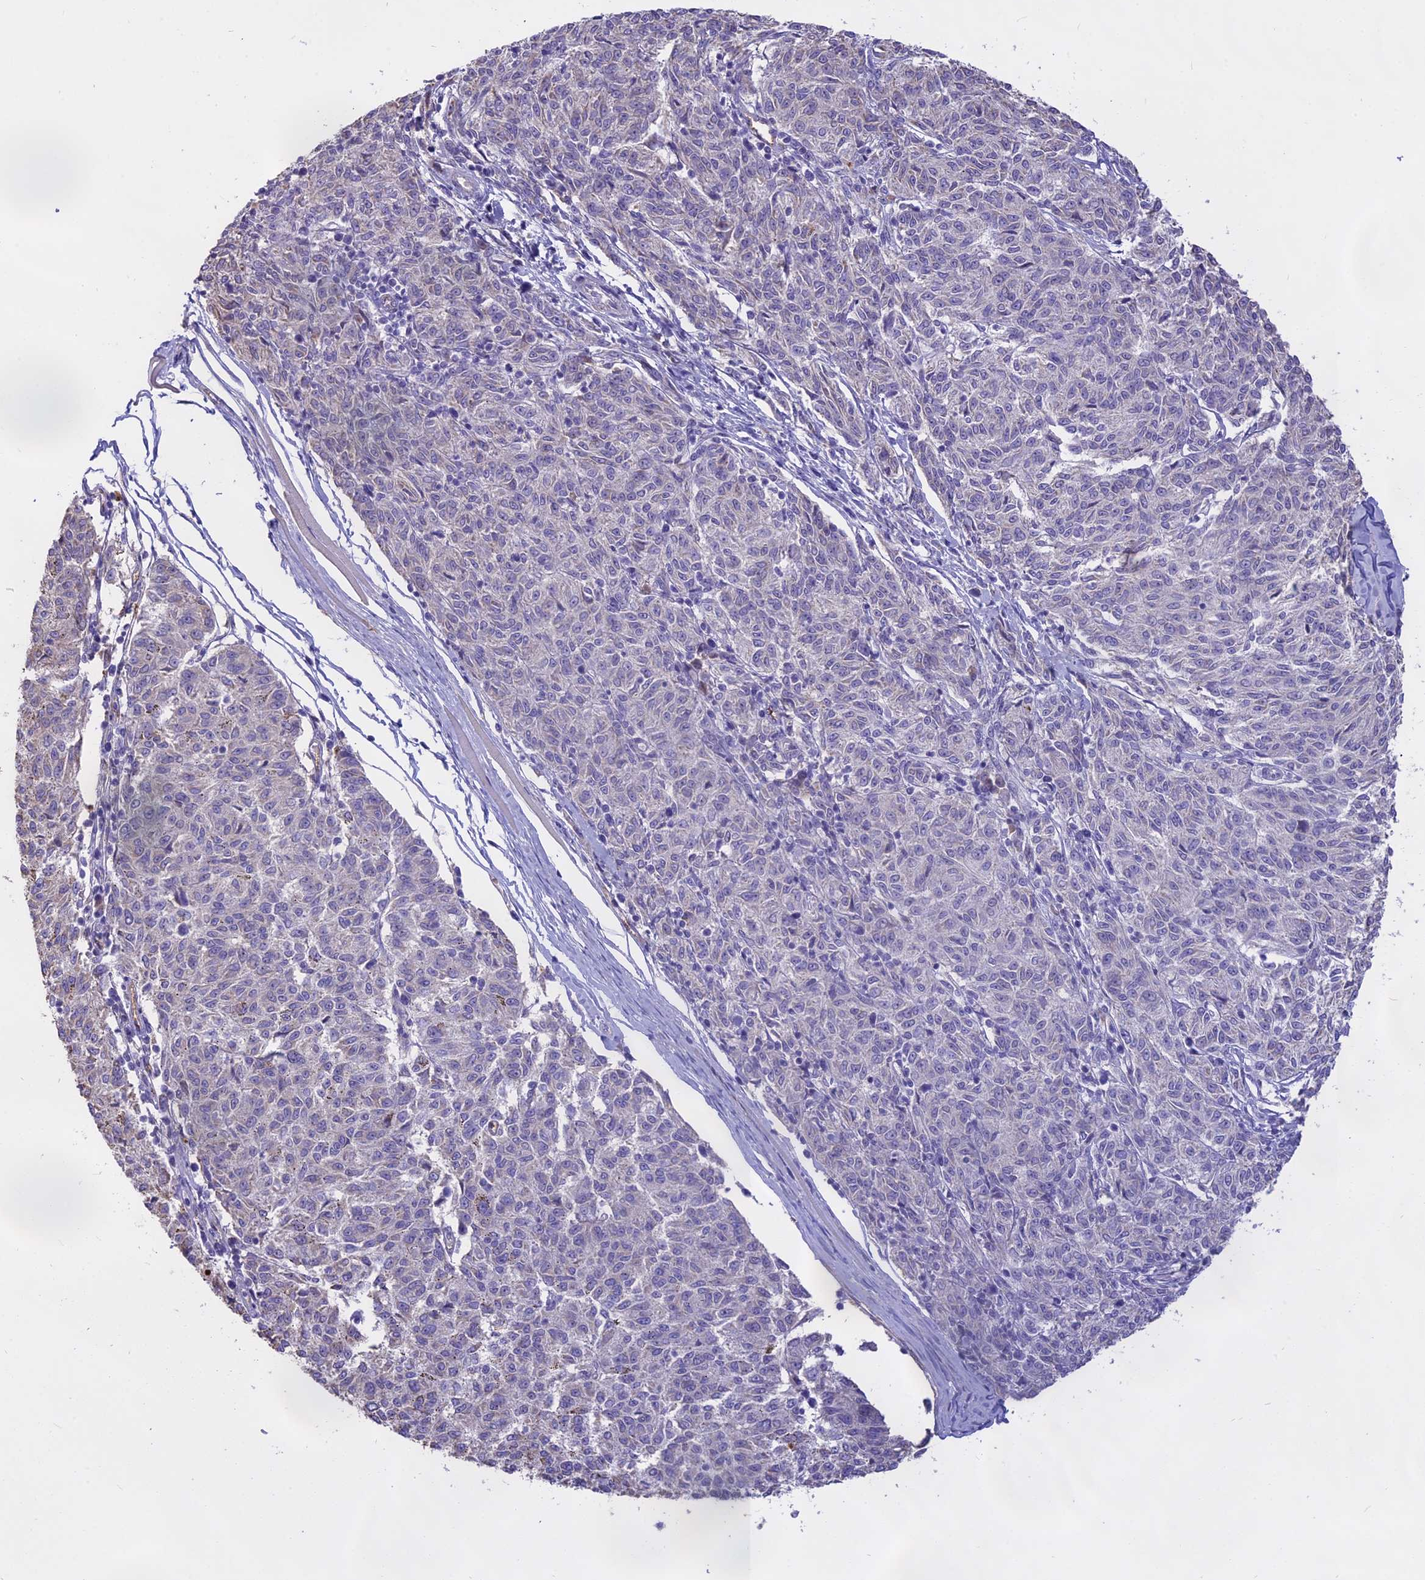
{"staining": {"intensity": "negative", "quantity": "none", "location": "none"}, "tissue": "melanoma", "cell_type": "Tumor cells", "image_type": "cancer", "snomed": [{"axis": "morphology", "description": "Malignant melanoma, NOS"}, {"axis": "topography", "description": "Skin"}], "caption": "High power microscopy micrograph of an immunohistochemistry (IHC) micrograph of malignant melanoma, revealing no significant expression in tumor cells.", "gene": "WFDC2", "patient": {"sex": "female", "age": 72}}